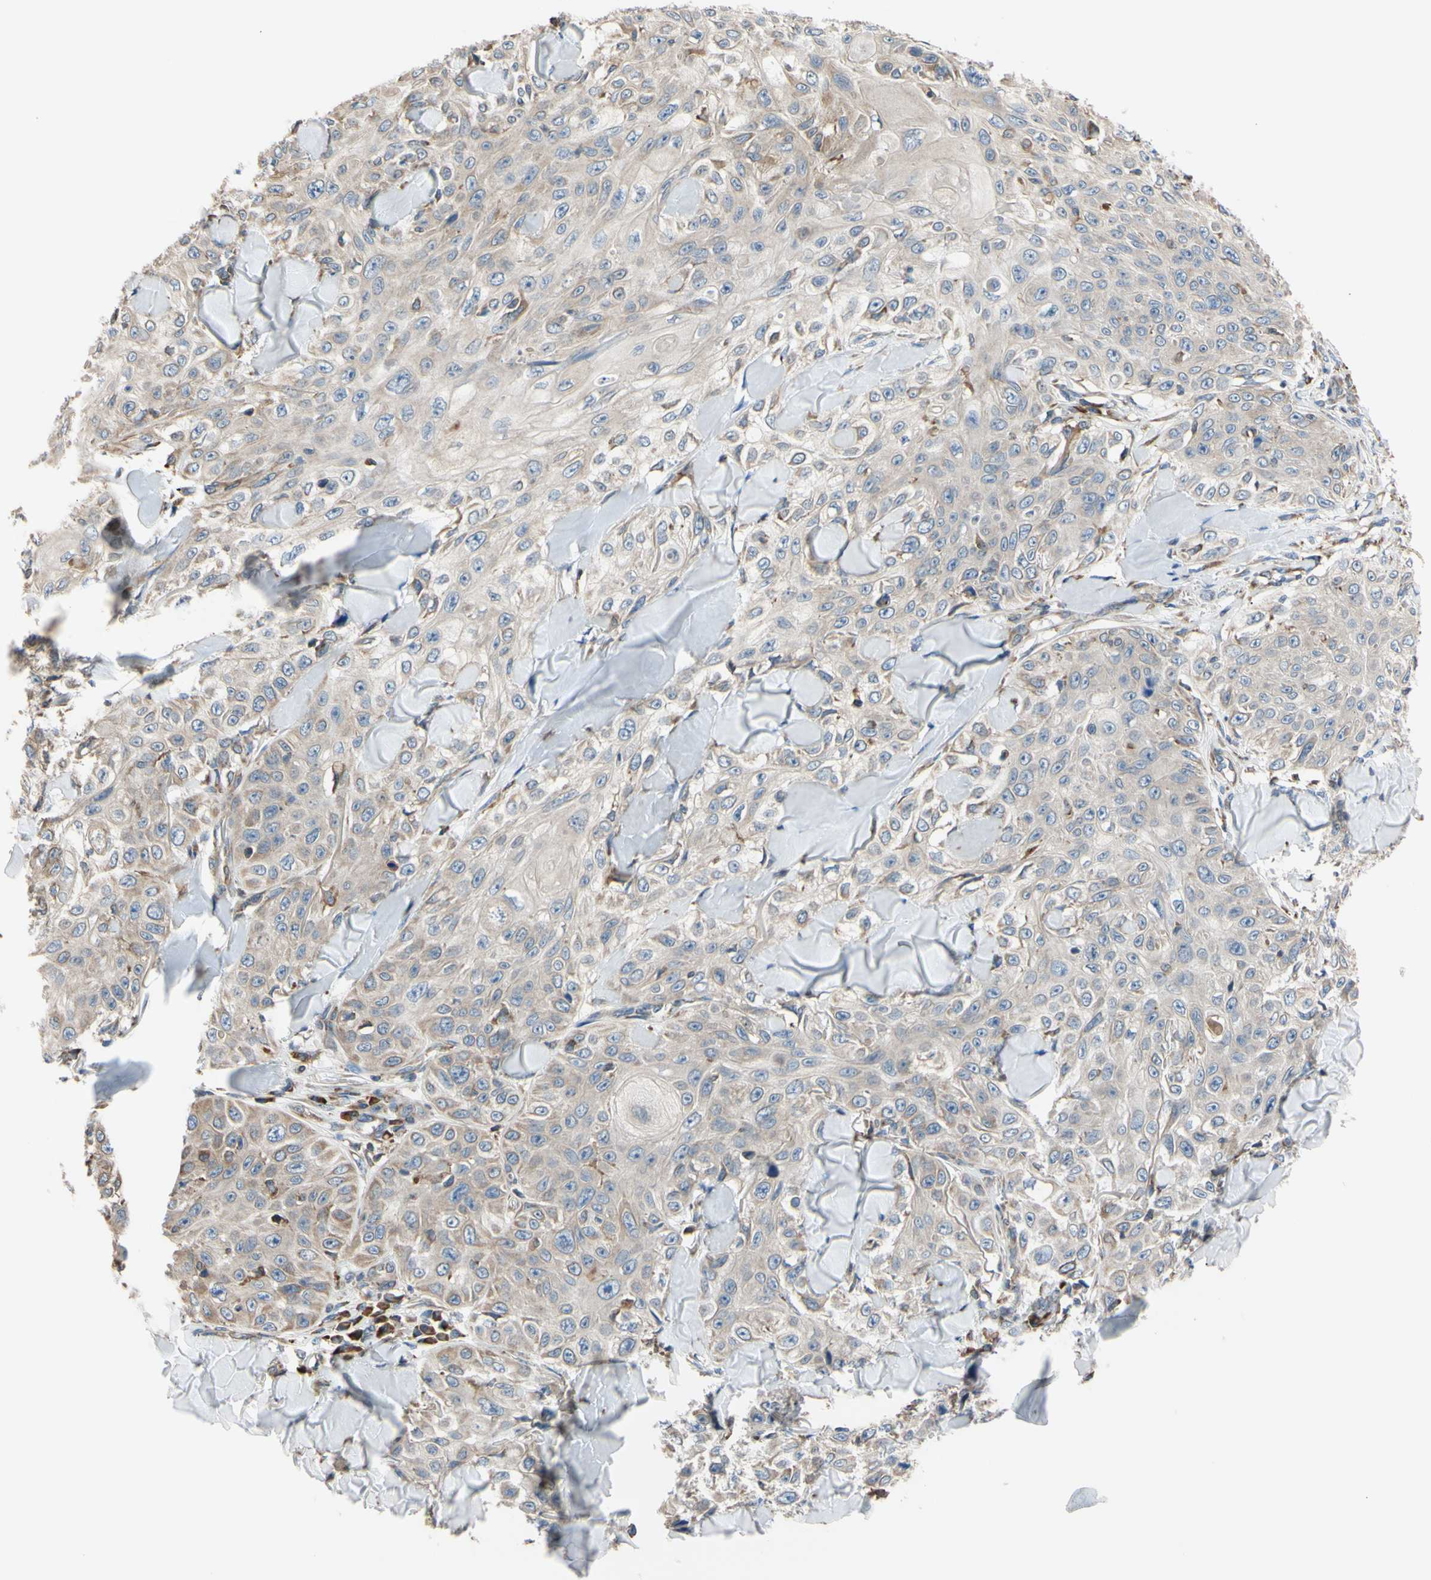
{"staining": {"intensity": "negative", "quantity": "none", "location": "none"}, "tissue": "skin cancer", "cell_type": "Tumor cells", "image_type": "cancer", "snomed": [{"axis": "morphology", "description": "Squamous cell carcinoma, NOS"}, {"axis": "topography", "description": "Skin"}], "caption": "Tumor cells are negative for brown protein staining in squamous cell carcinoma (skin).", "gene": "BMF", "patient": {"sex": "male", "age": 86}}